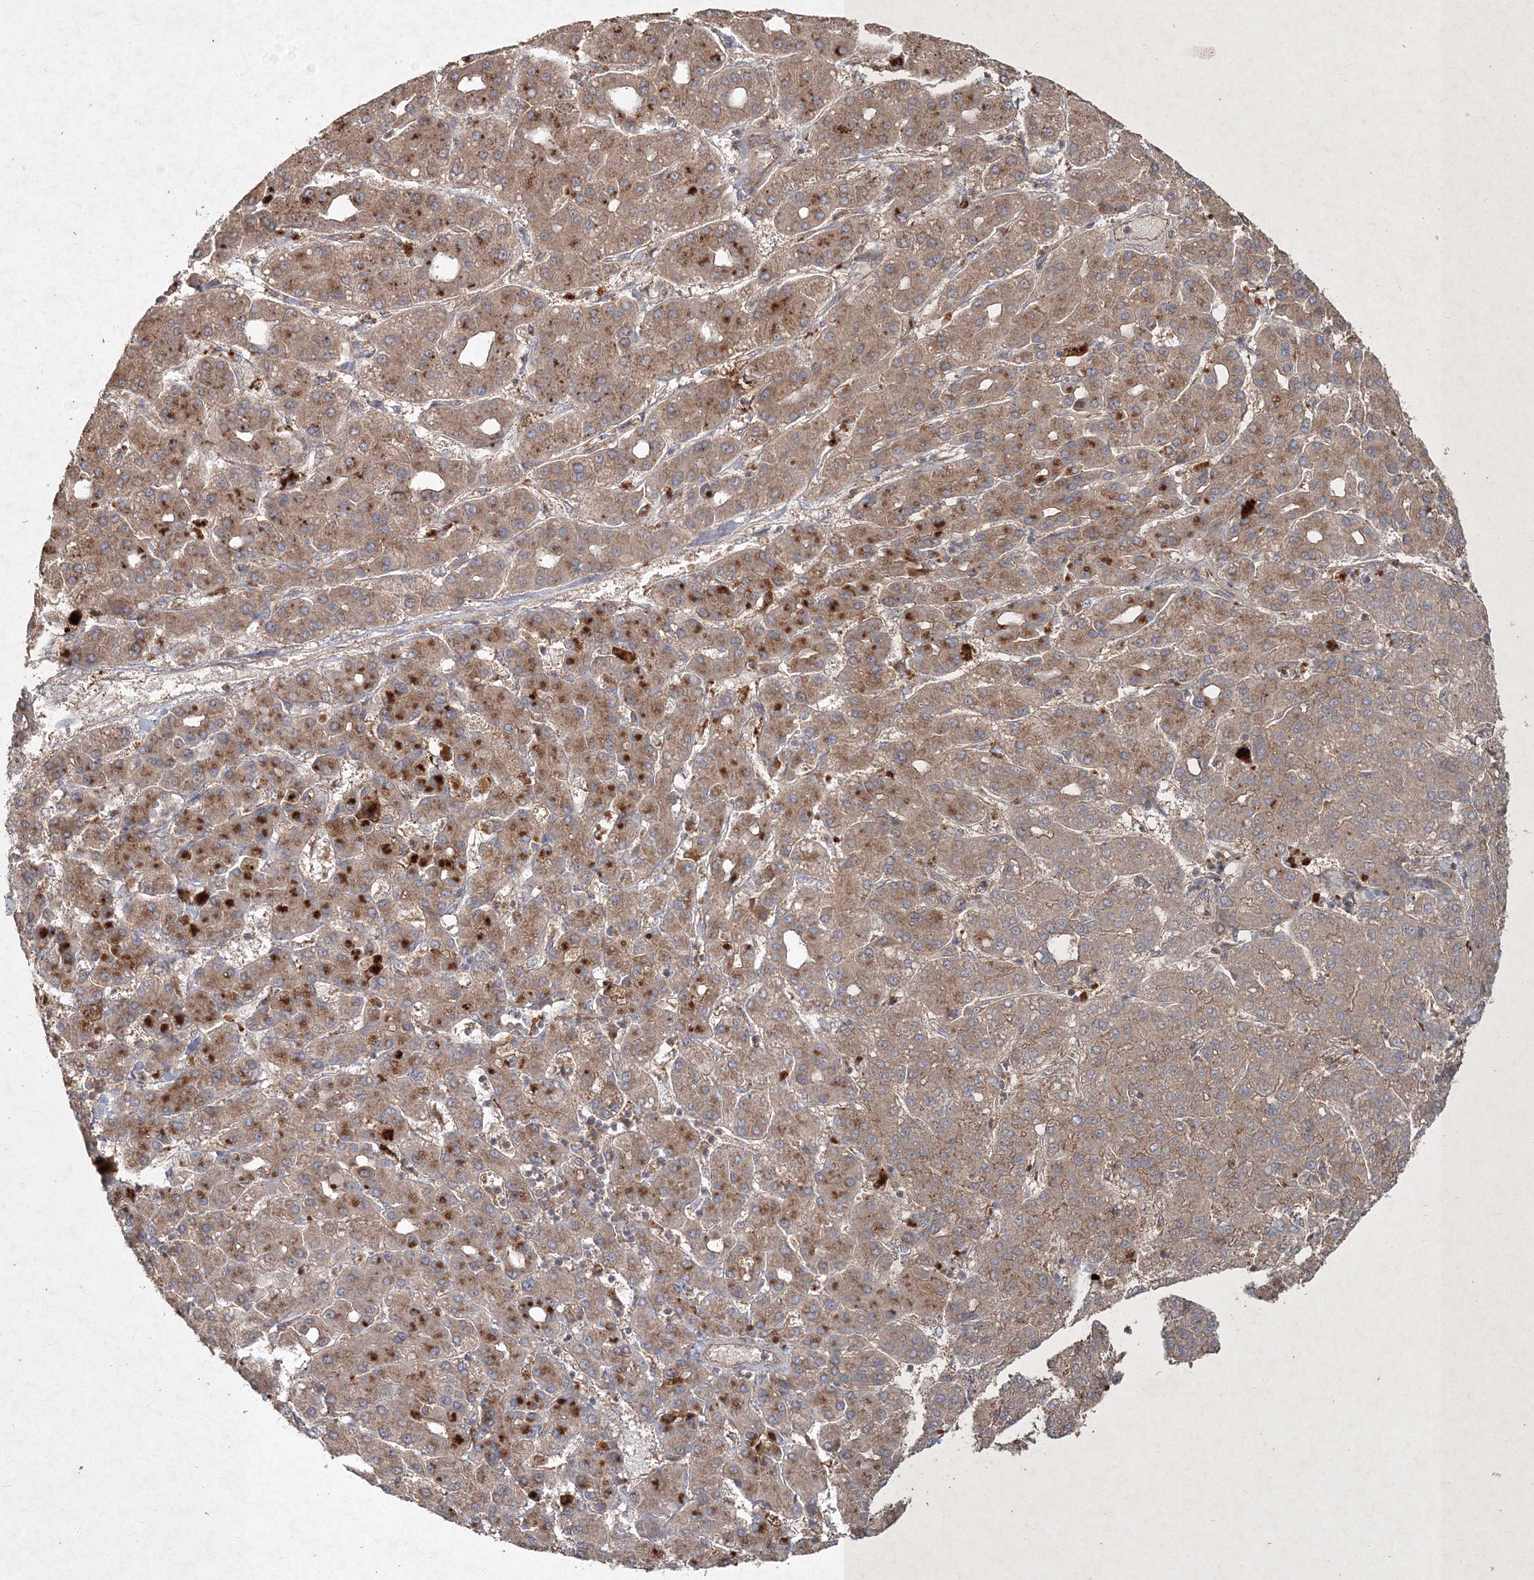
{"staining": {"intensity": "moderate", "quantity": ">75%", "location": "cytoplasmic/membranous"}, "tissue": "liver cancer", "cell_type": "Tumor cells", "image_type": "cancer", "snomed": [{"axis": "morphology", "description": "Carcinoma, Hepatocellular, NOS"}, {"axis": "topography", "description": "Liver"}], "caption": "IHC of human liver hepatocellular carcinoma shows medium levels of moderate cytoplasmic/membranous positivity in about >75% of tumor cells. The protein is stained brown, and the nuclei are stained in blue (DAB (3,3'-diaminobenzidine) IHC with brightfield microscopy, high magnification).", "gene": "SPRY1", "patient": {"sex": "male", "age": 65}}